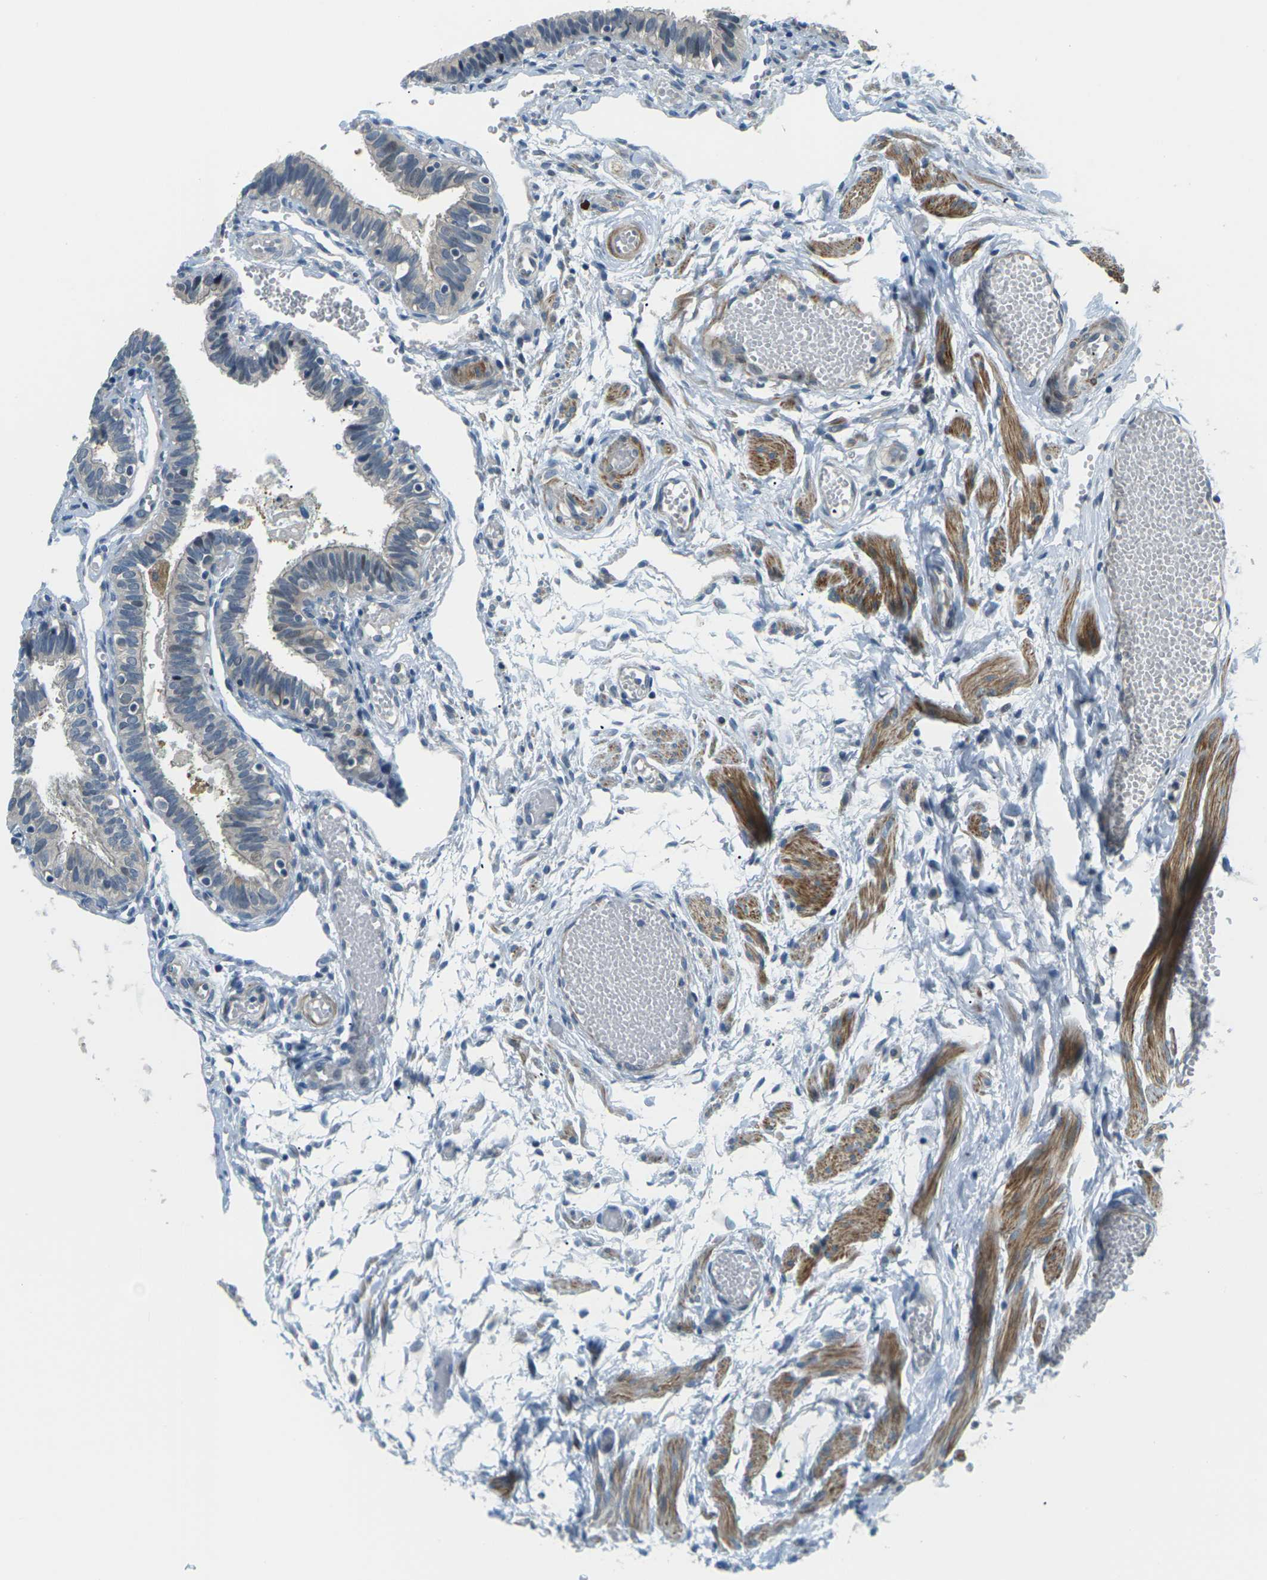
{"staining": {"intensity": "negative", "quantity": "none", "location": "none"}, "tissue": "fallopian tube", "cell_type": "Glandular cells", "image_type": "normal", "snomed": [{"axis": "morphology", "description": "Normal tissue, NOS"}, {"axis": "topography", "description": "Fallopian tube"}], "caption": "IHC micrograph of benign fallopian tube: fallopian tube stained with DAB shows no significant protein expression in glandular cells. (DAB (3,3'-diaminobenzidine) IHC with hematoxylin counter stain).", "gene": "SLC13A3", "patient": {"sex": "female", "age": 46}}